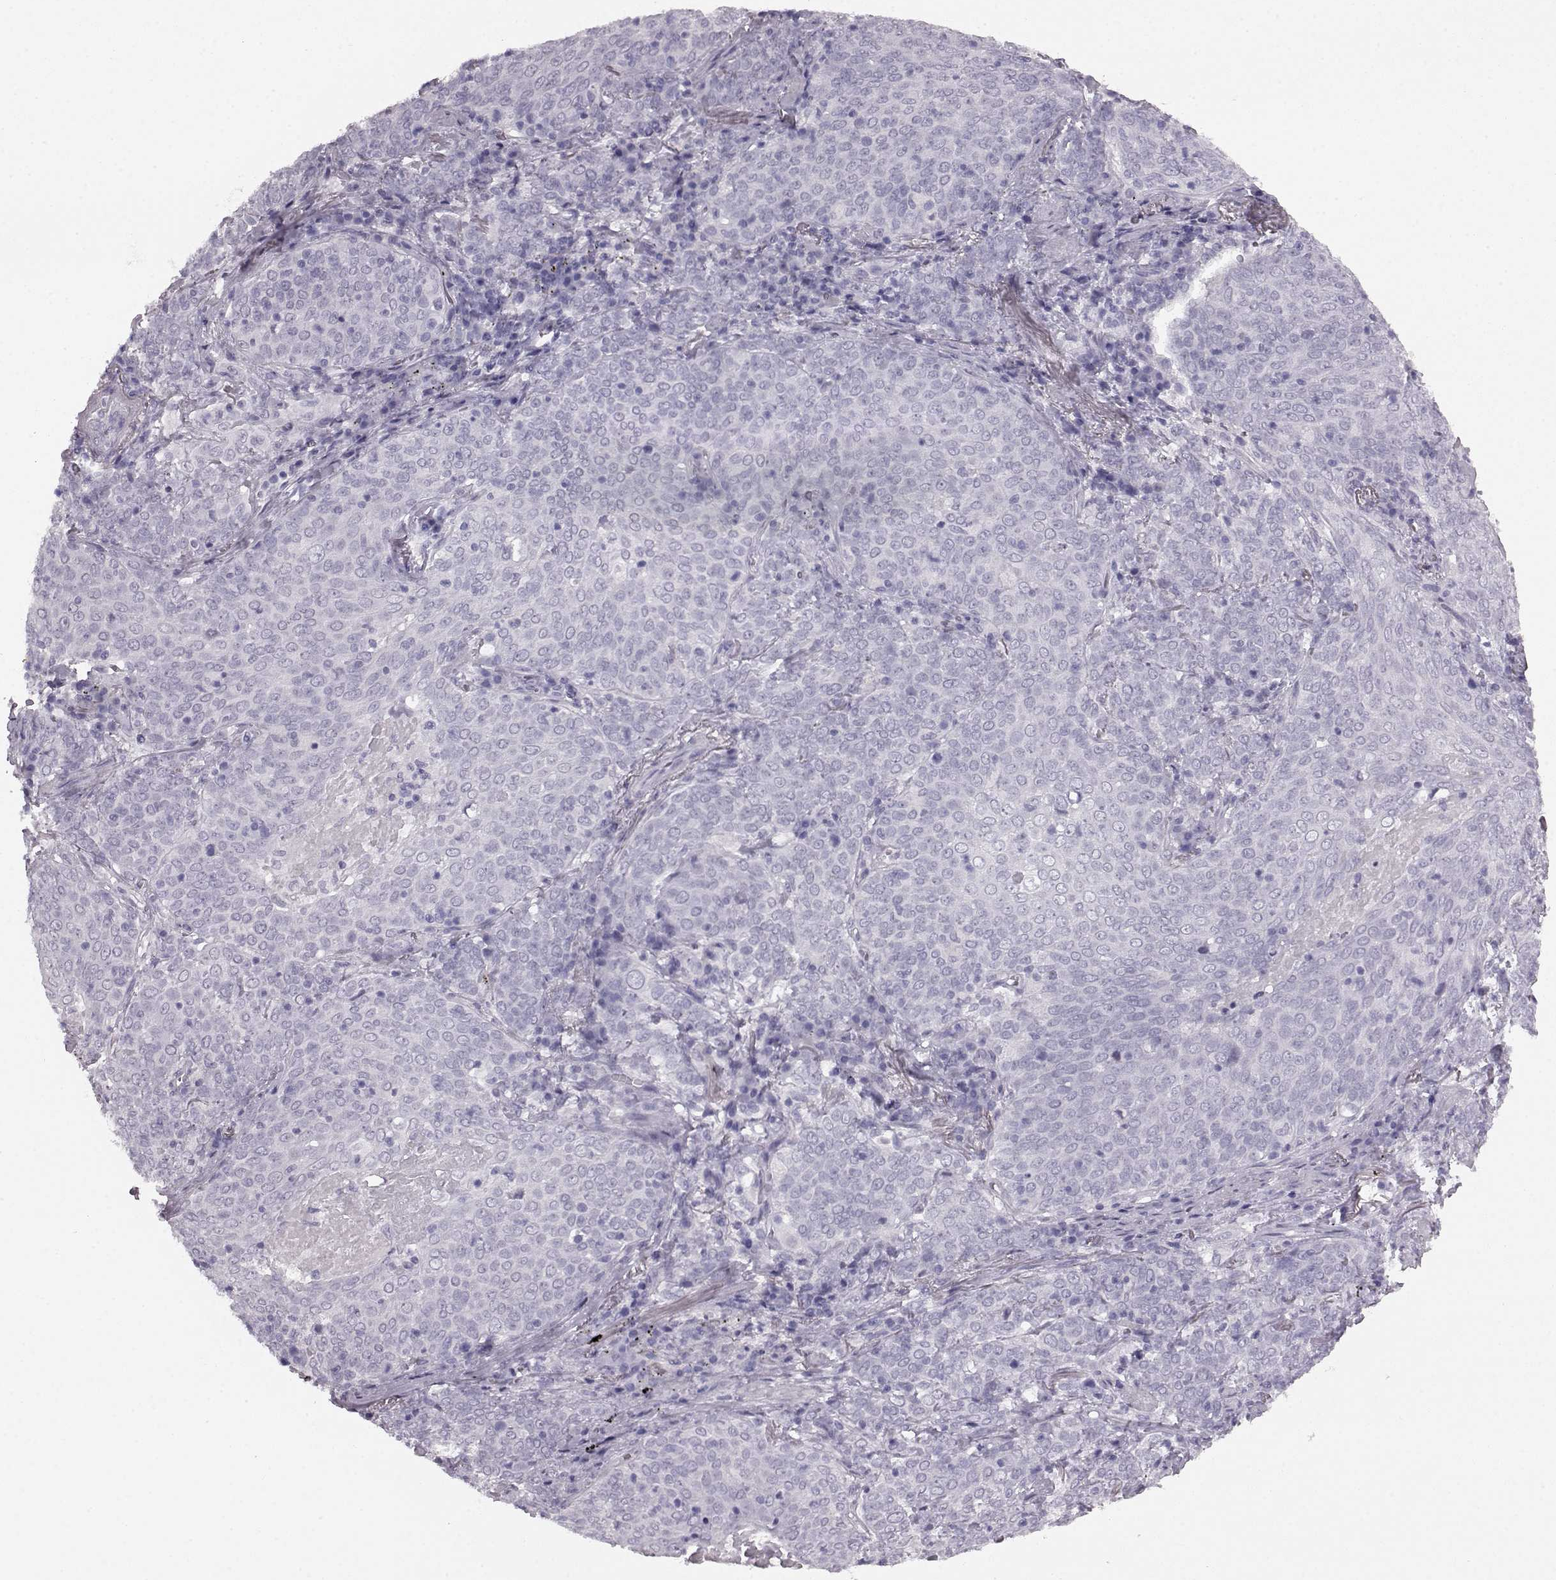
{"staining": {"intensity": "negative", "quantity": "none", "location": "none"}, "tissue": "lung cancer", "cell_type": "Tumor cells", "image_type": "cancer", "snomed": [{"axis": "morphology", "description": "Squamous cell carcinoma, NOS"}, {"axis": "topography", "description": "Lung"}], "caption": "High magnification brightfield microscopy of squamous cell carcinoma (lung) stained with DAB (brown) and counterstained with hematoxylin (blue): tumor cells show no significant expression. (DAB (3,3'-diaminobenzidine) IHC, high magnification).", "gene": "AIPL1", "patient": {"sex": "male", "age": 82}}